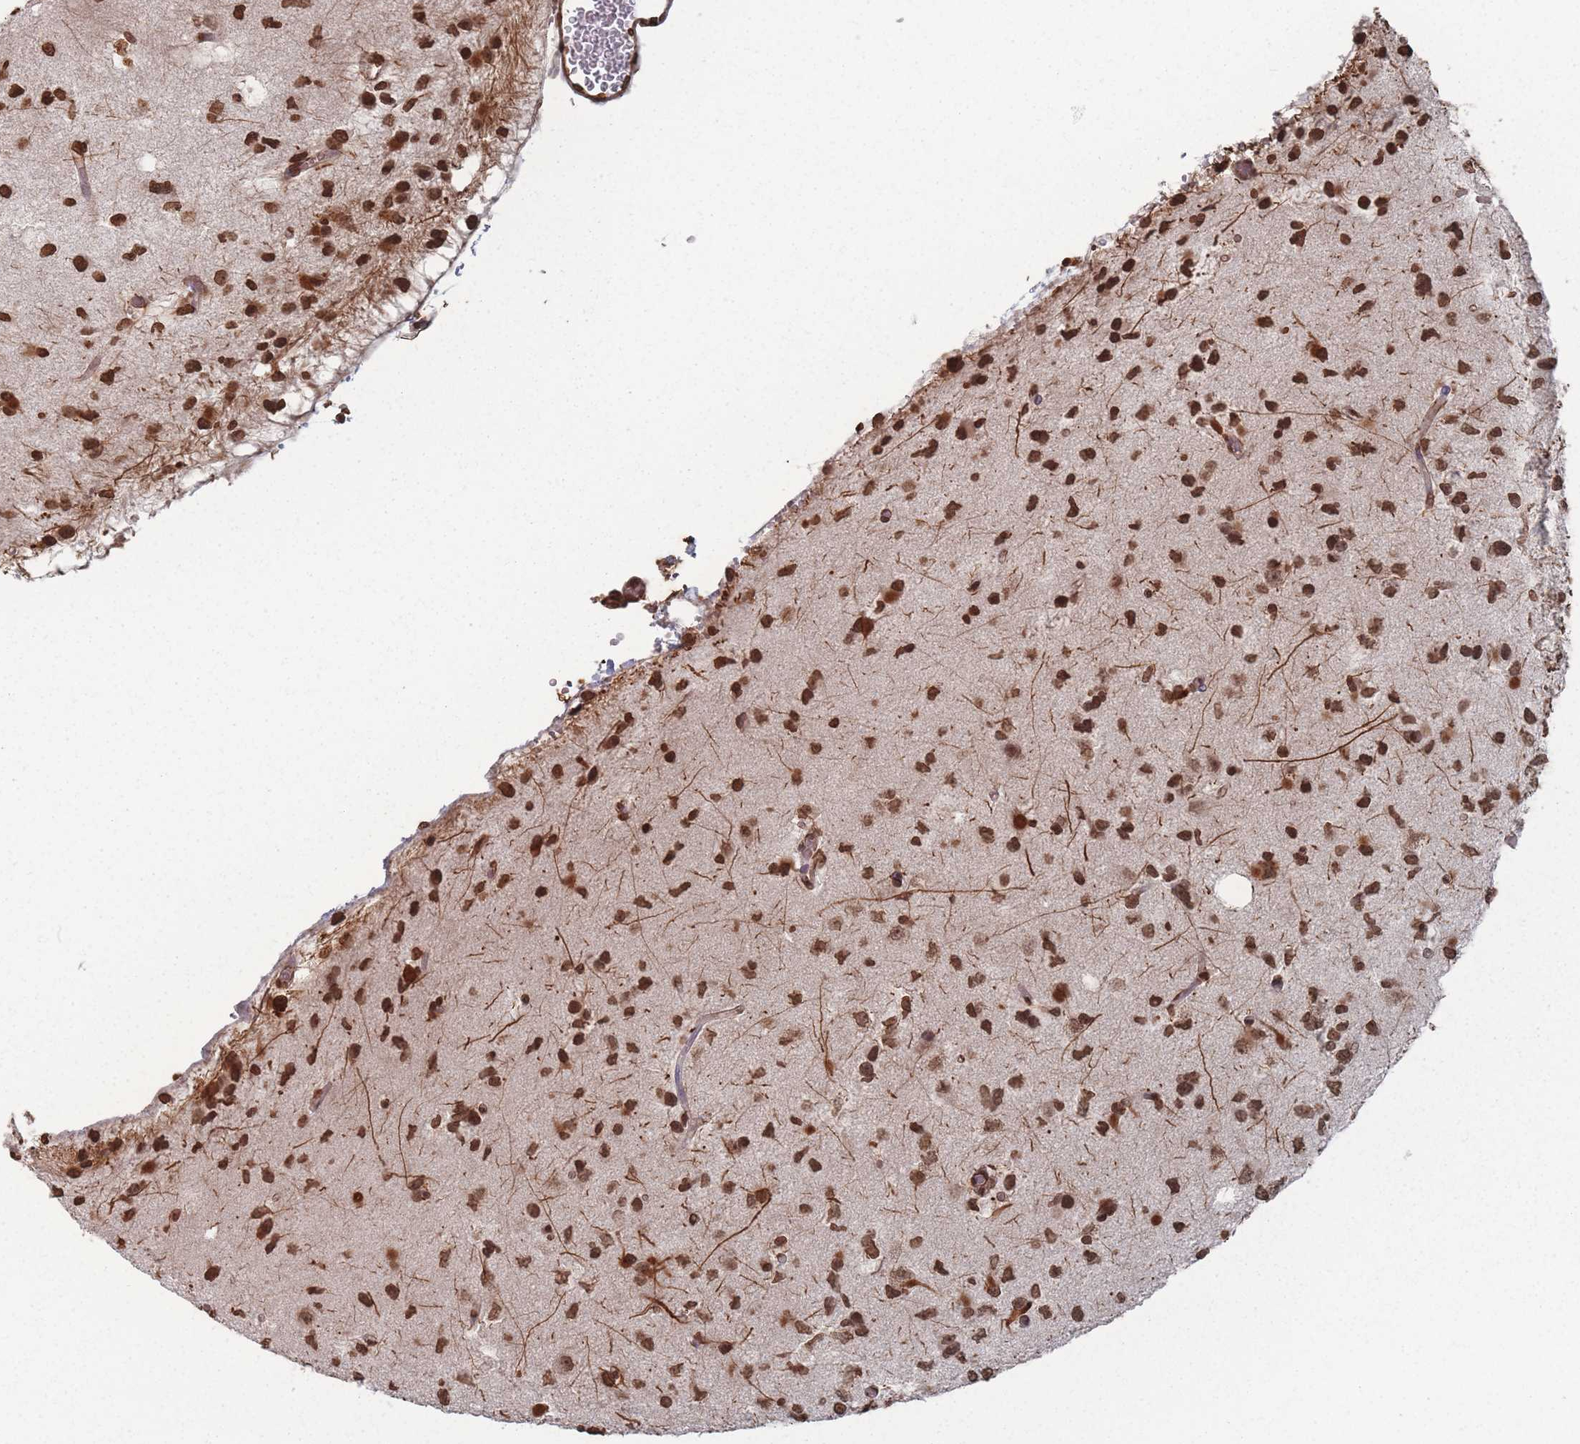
{"staining": {"intensity": "strong", "quantity": ">75%", "location": "nuclear"}, "tissue": "glioma", "cell_type": "Tumor cells", "image_type": "cancer", "snomed": [{"axis": "morphology", "description": "Glioma, malignant, High grade"}, {"axis": "topography", "description": "Brain"}], "caption": "Protein staining of malignant glioma (high-grade) tissue shows strong nuclear staining in approximately >75% of tumor cells.", "gene": "PLEKHG5", "patient": {"sex": "male", "age": 53}}